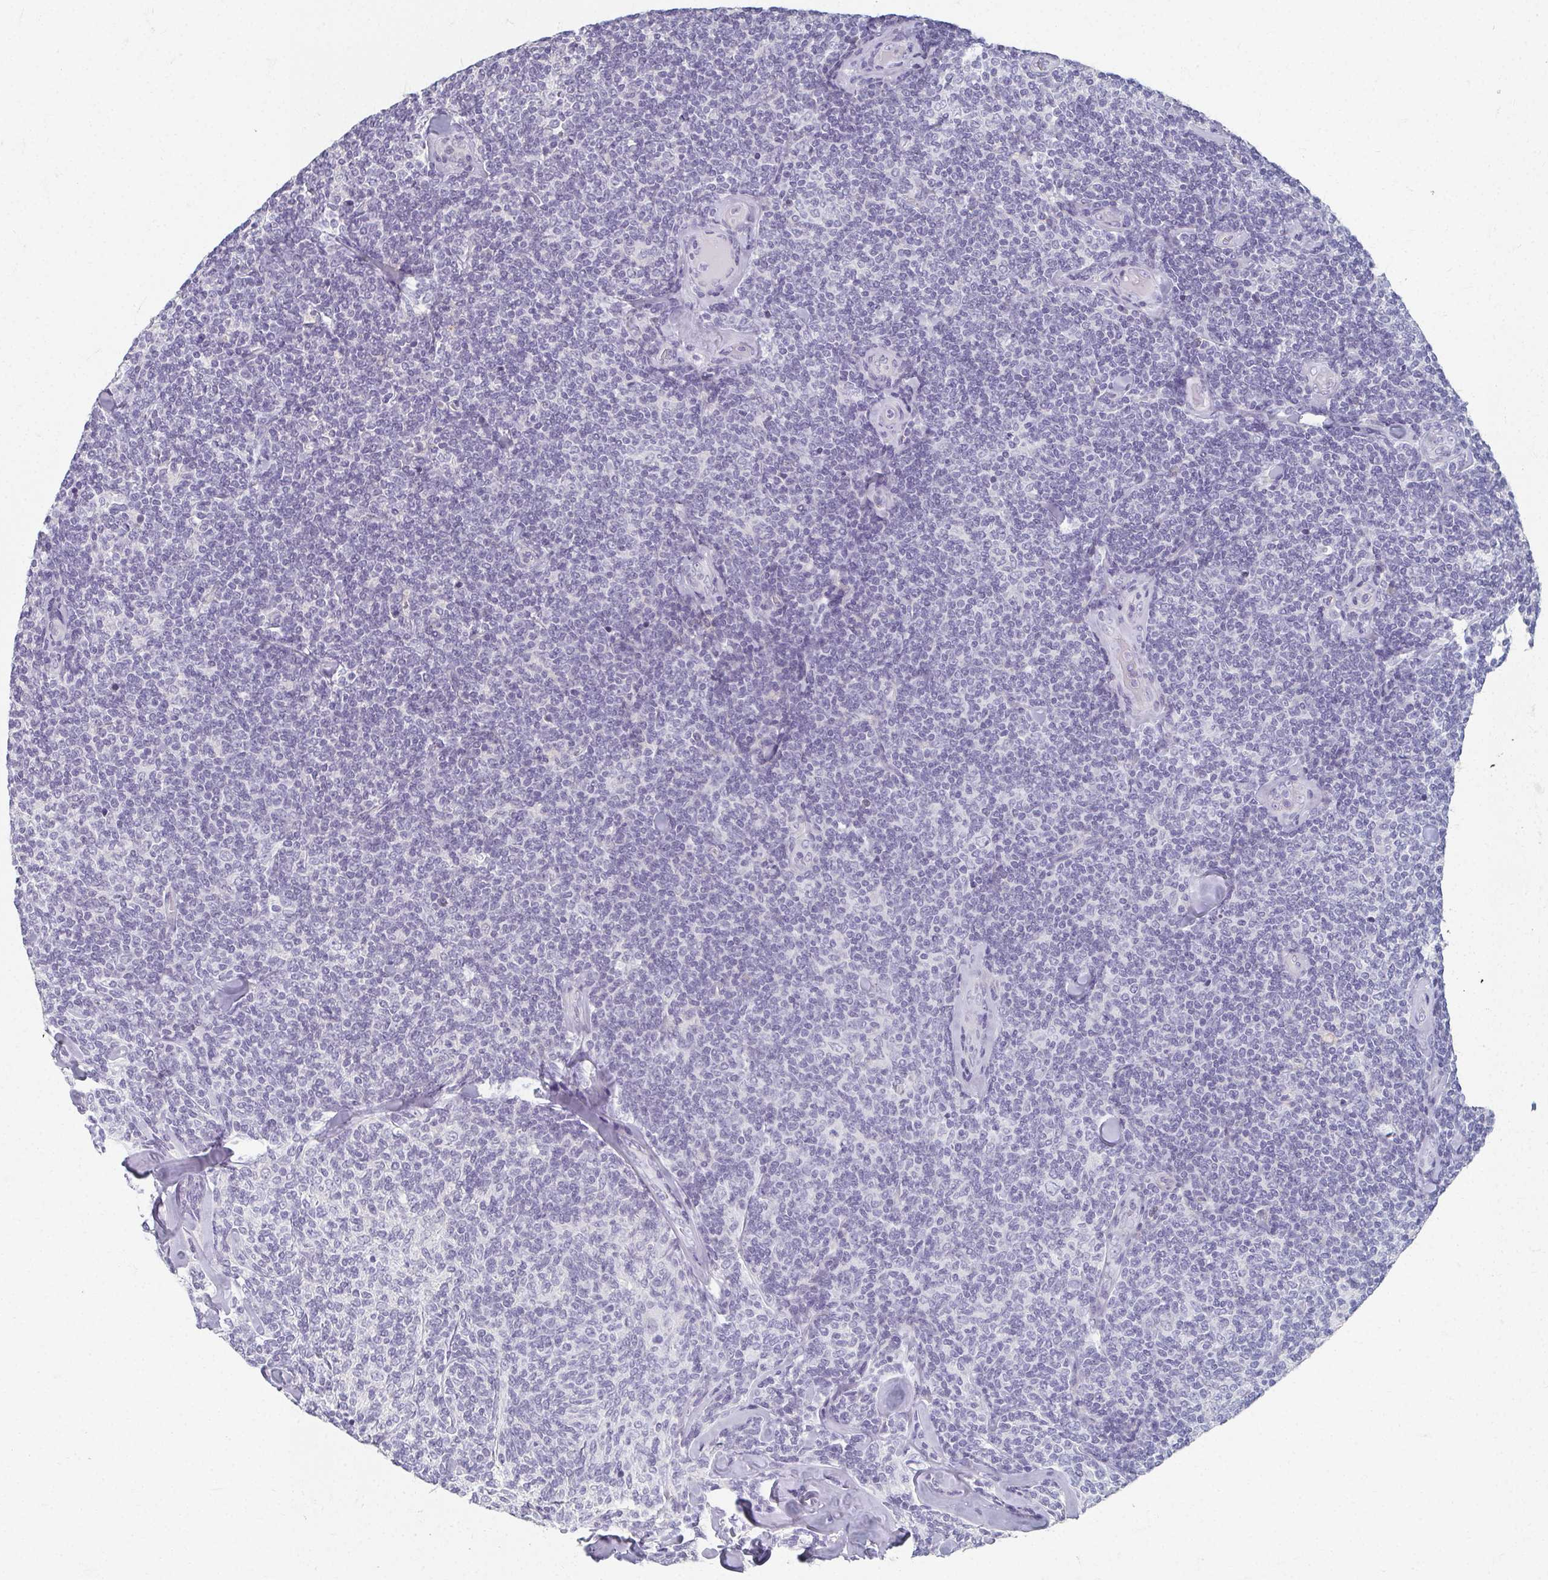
{"staining": {"intensity": "negative", "quantity": "none", "location": "none"}, "tissue": "lymphoma", "cell_type": "Tumor cells", "image_type": "cancer", "snomed": [{"axis": "morphology", "description": "Malignant lymphoma, non-Hodgkin's type, Low grade"}, {"axis": "topography", "description": "Lymph node"}], "caption": "DAB (3,3'-diaminobenzidine) immunohistochemical staining of human malignant lymphoma, non-Hodgkin's type (low-grade) exhibits no significant positivity in tumor cells.", "gene": "CAMKV", "patient": {"sex": "female", "age": 56}}